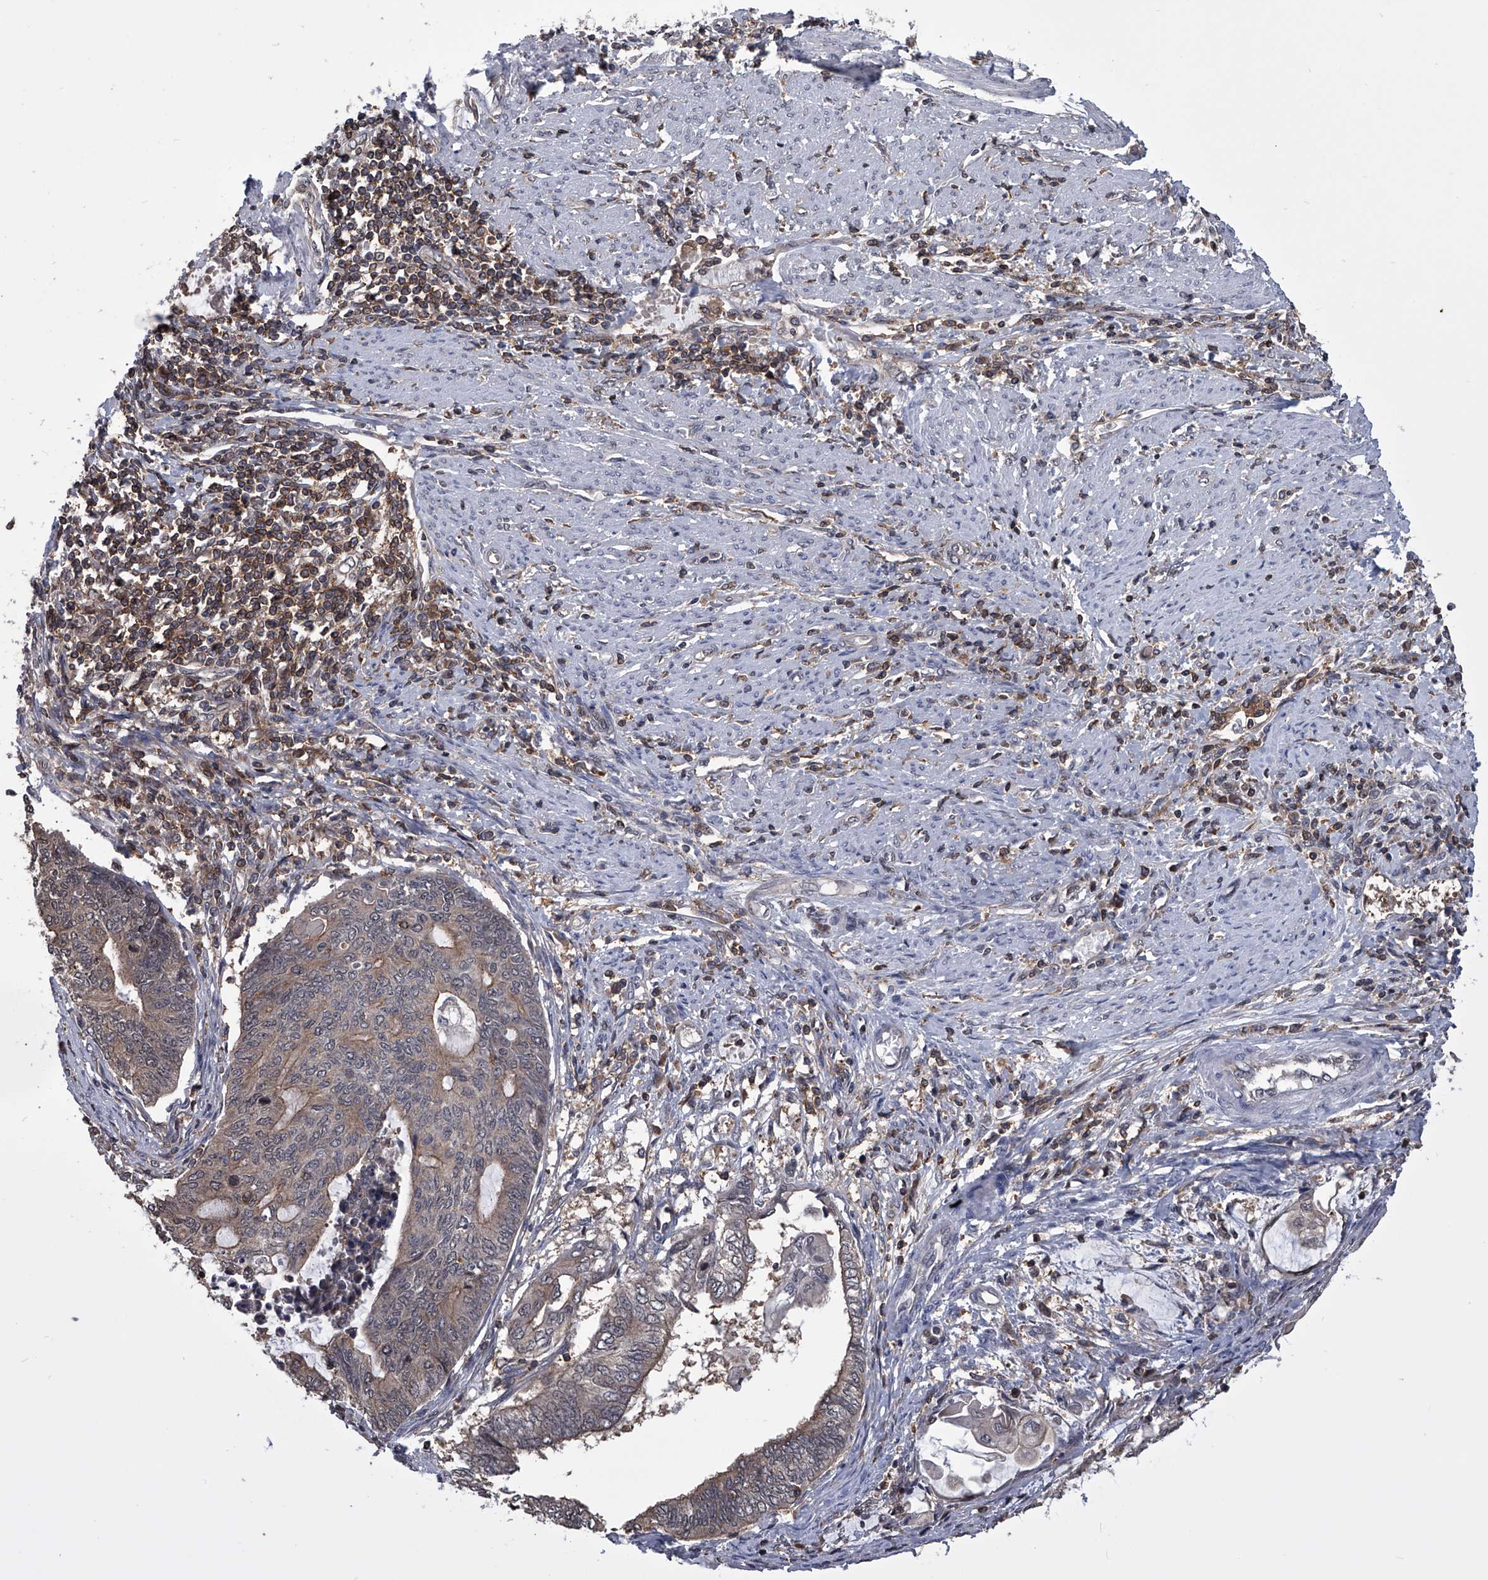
{"staining": {"intensity": "weak", "quantity": "25%-75%", "location": "cytoplasmic/membranous"}, "tissue": "endometrial cancer", "cell_type": "Tumor cells", "image_type": "cancer", "snomed": [{"axis": "morphology", "description": "Adenocarcinoma, NOS"}, {"axis": "topography", "description": "Uterus"}, {"axis": "topography", "description": "Endometrium"}], "caption": "Brown immunohistochemical staining in human endometrial cancer exhibits weak cytoplasmic/membranous expression in approximately 25%-75% of tumor cells. (DAB (3,3'-diaminobenzidine) = brown stain, brightfield microscopy at high magnification).", "gene": "PAN3", "patient": {"sex": "female", "age": 70}}